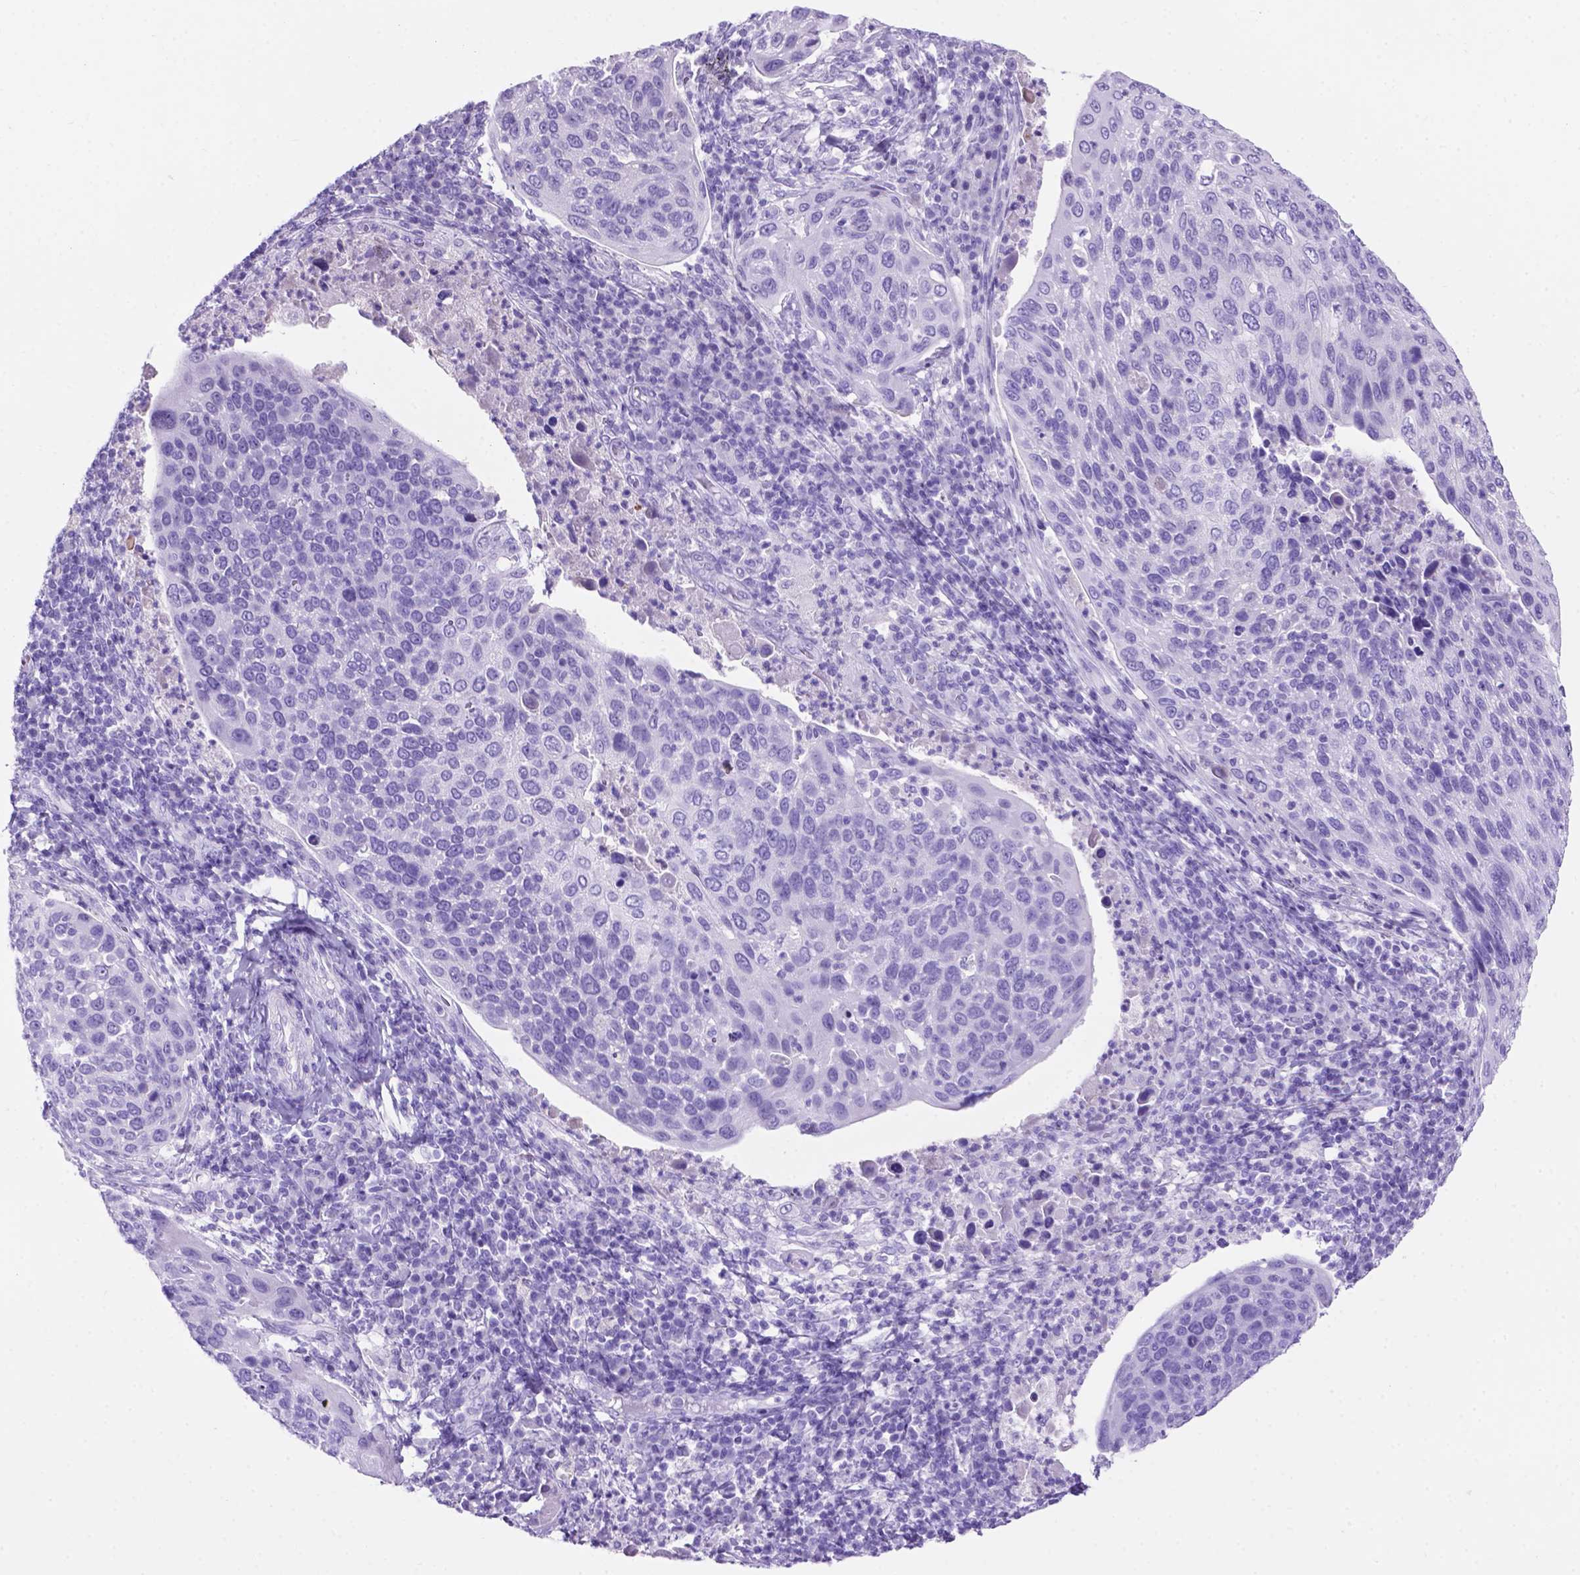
{"staining": {"intensity": "negative", "quantity": "none", "location": "none"}, "tissue": "cervical cancer", "cell_type": "Tumor cells", "image_type": "cancer", "snomed": [{"axis": "morphology", "description": "Squamous cell carcinoma, NOS"}, {"axis": "topography", "description": "Cervix"}], "caption": "Immunohistochemistry of cervical cancer (squamous cell carcinoma) exhibits no expression in tumor cells.", "gene": "C17orf107", "patient": {"sex": "female", "age": 54}}